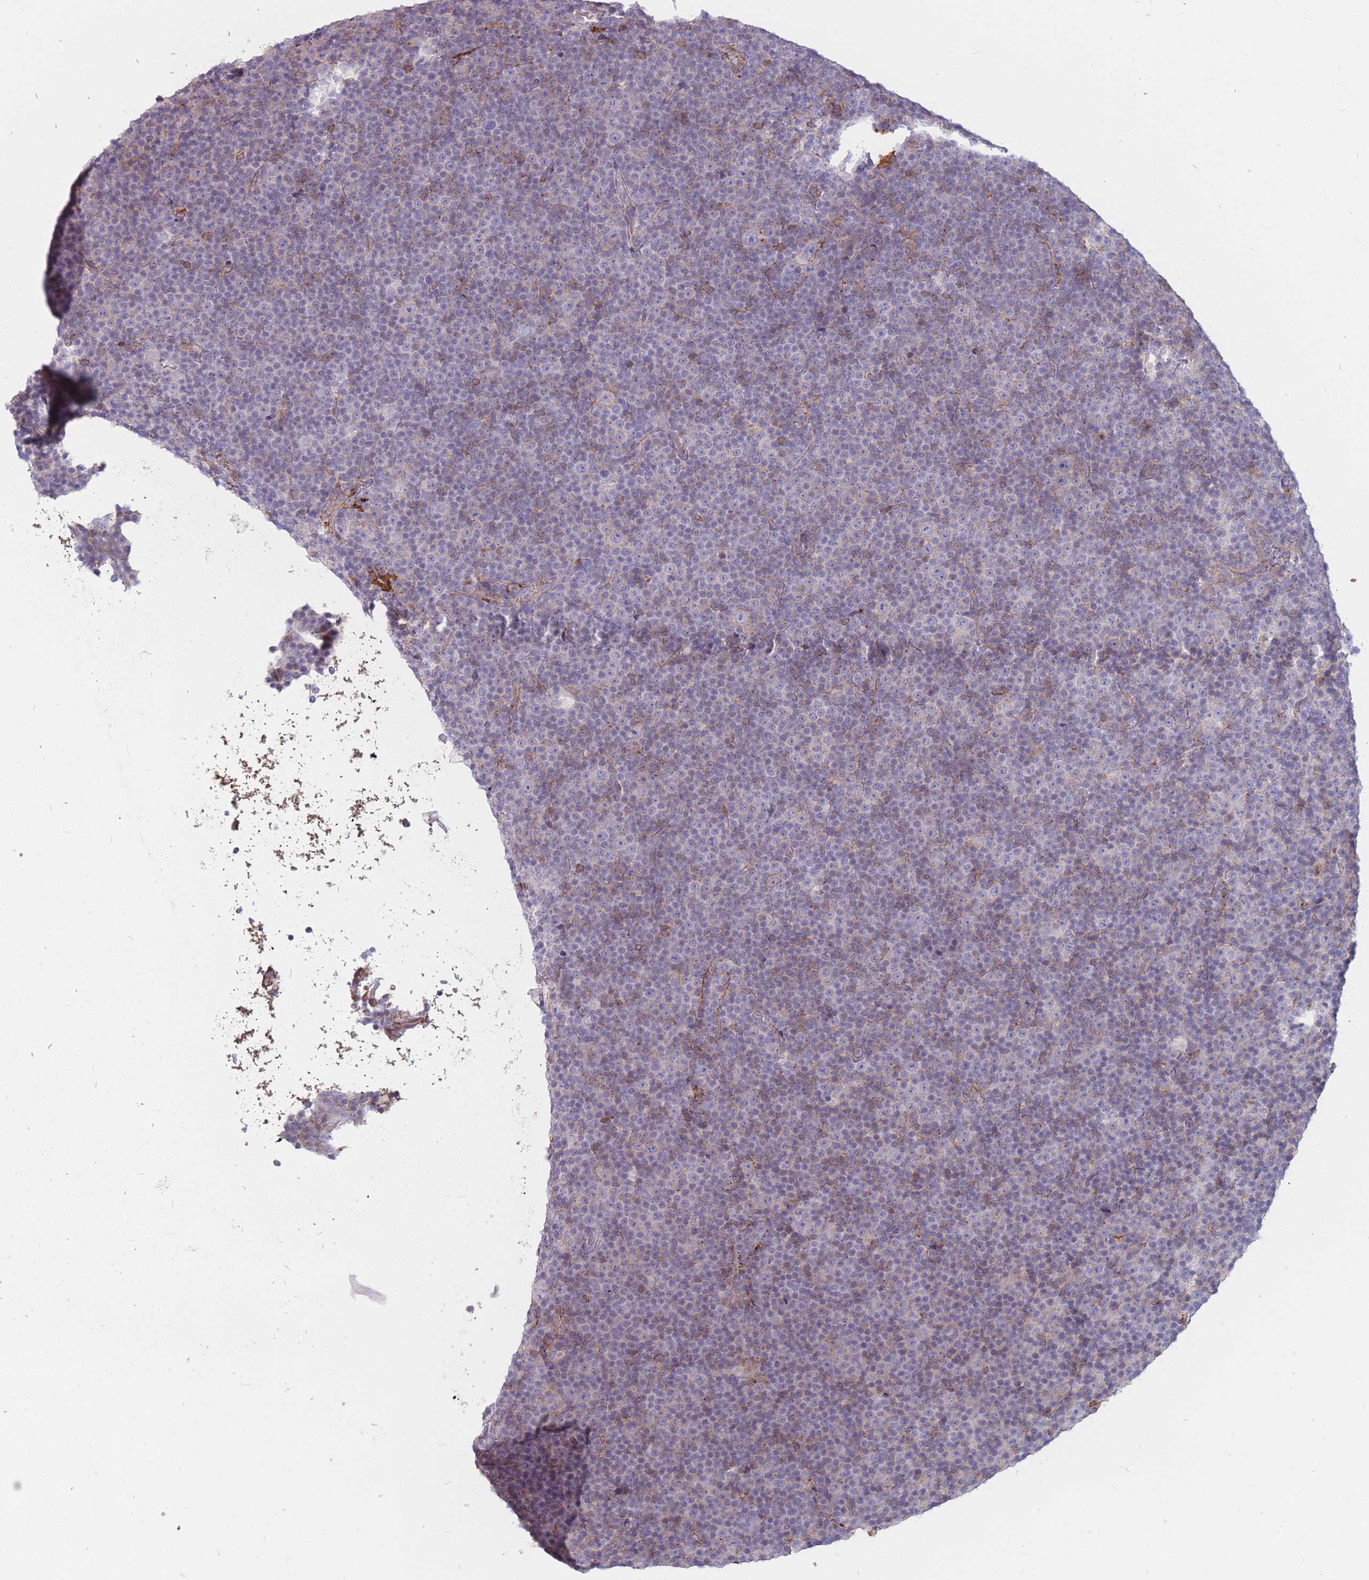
{"staining": {"intensity": "negative", "quantity": "none", "location": "none"}, "tissue": "lymphoma", "cell_type": "Tumor cells", "image_type": "cancer", "snomed": [{"axis": "morphology", "description": "Malignant lymphoma, non-Hodgkin's type, Low grade"}, {"axis": "topography", "description": "Lymph node"}], "caption": "This is a micrograph of immunohistochemistry (IHC) staining of malignant lymphoma, non-Hodgkin's type (low-grade), which shows no positivity in tumor cells. The staining is performed using DAB (3,3'-diaminobenzidine) brown chromogen with nuclei counter-stained in using hematoxylin.", "gene": "GNA11", "patient": {"sex": "female", "age": 67}}